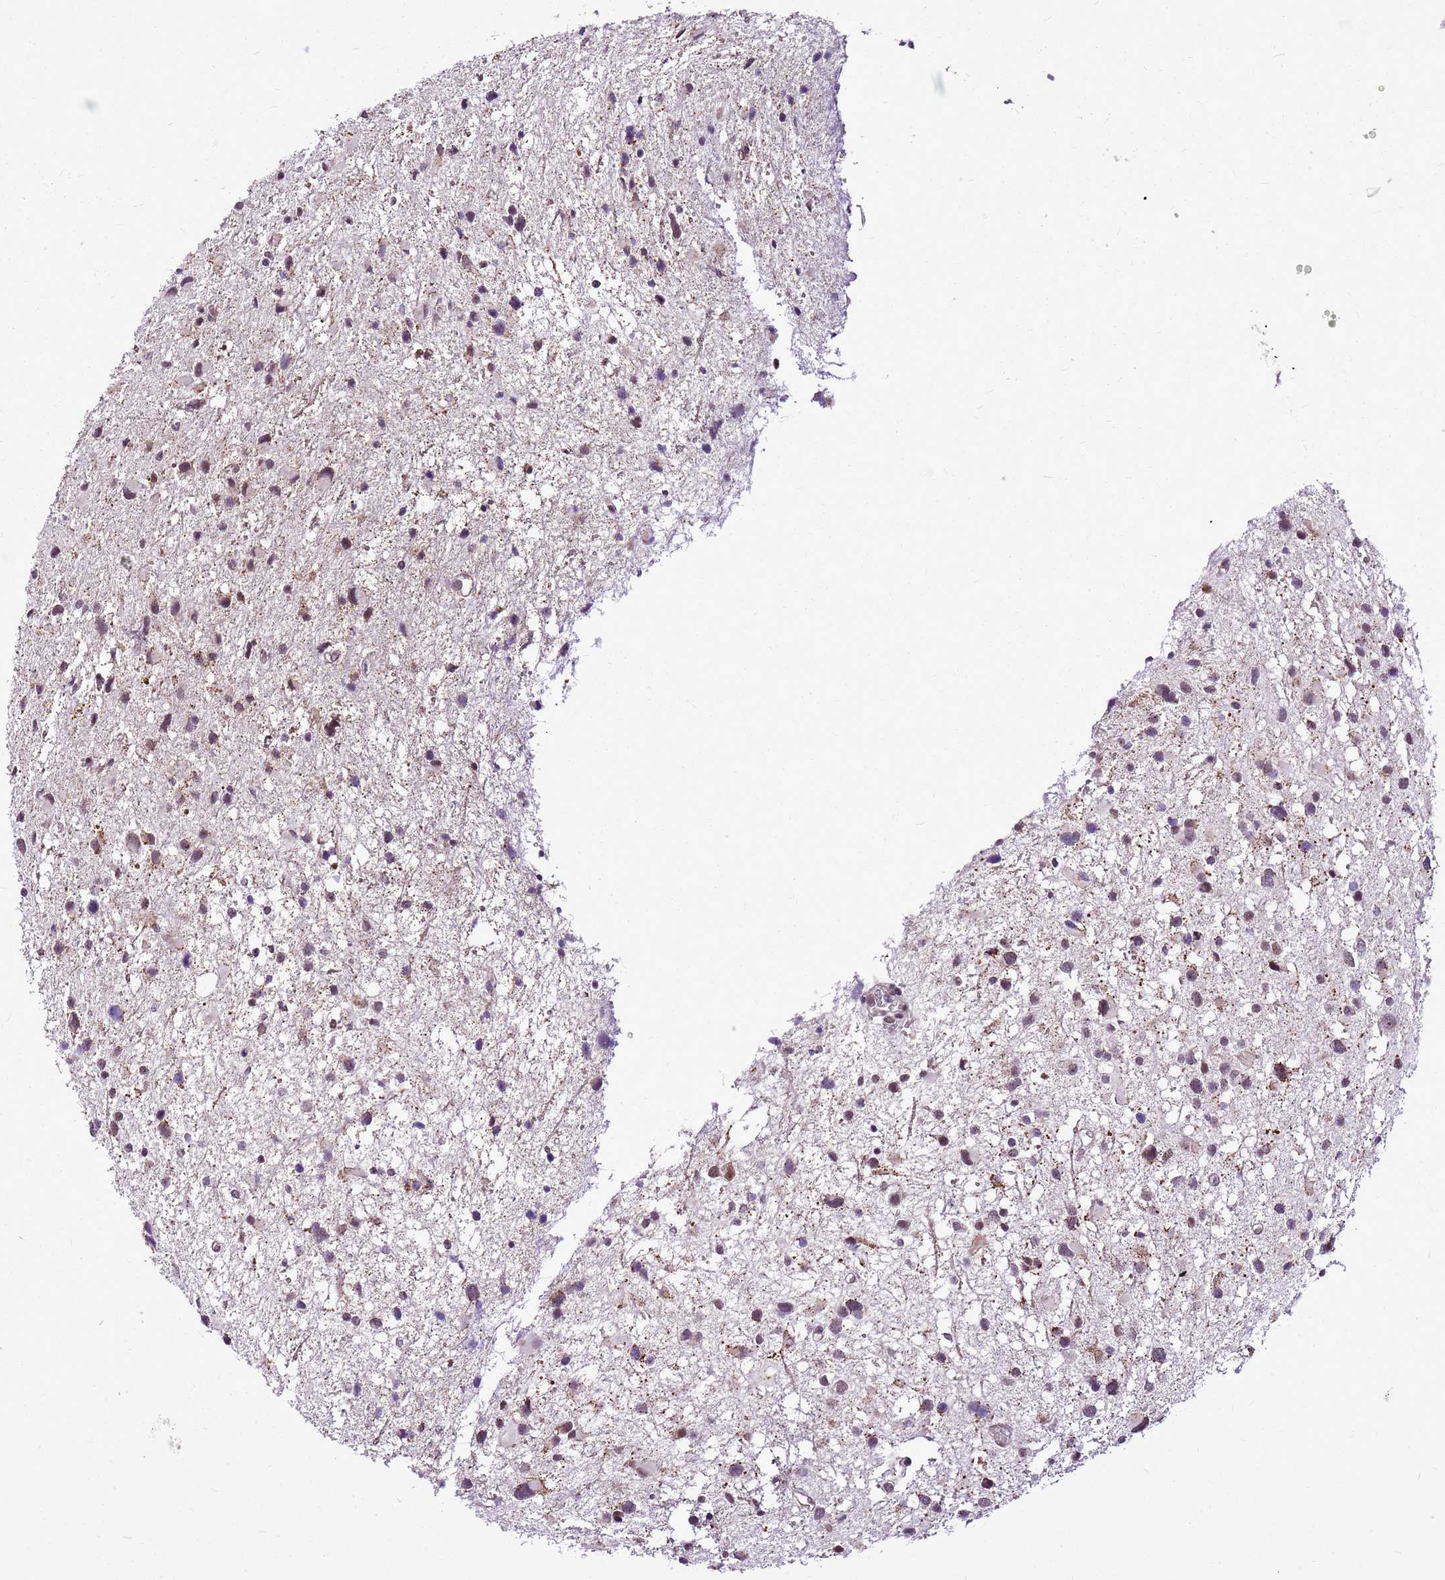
{"staining": {"intensity": "moderate", "quantity": "25%-75%", "location": "nuclear"}, "tissue": "glioma", "cell_type": "Tumor cells", "image_type": "cancer", "snomed": [{"axis": "morphology", "description": "Glioma, malignant, Low grade"}, {"axis": "topography", "description": "Brain"}], "caption": "Glioma stained for a protein (brown) demonstrates moderate nuclear positive positivity in approximately 25%-75% of tumor cells.", "gene": "CCDC166", "patient": {"sex": "female", "age": 32}}